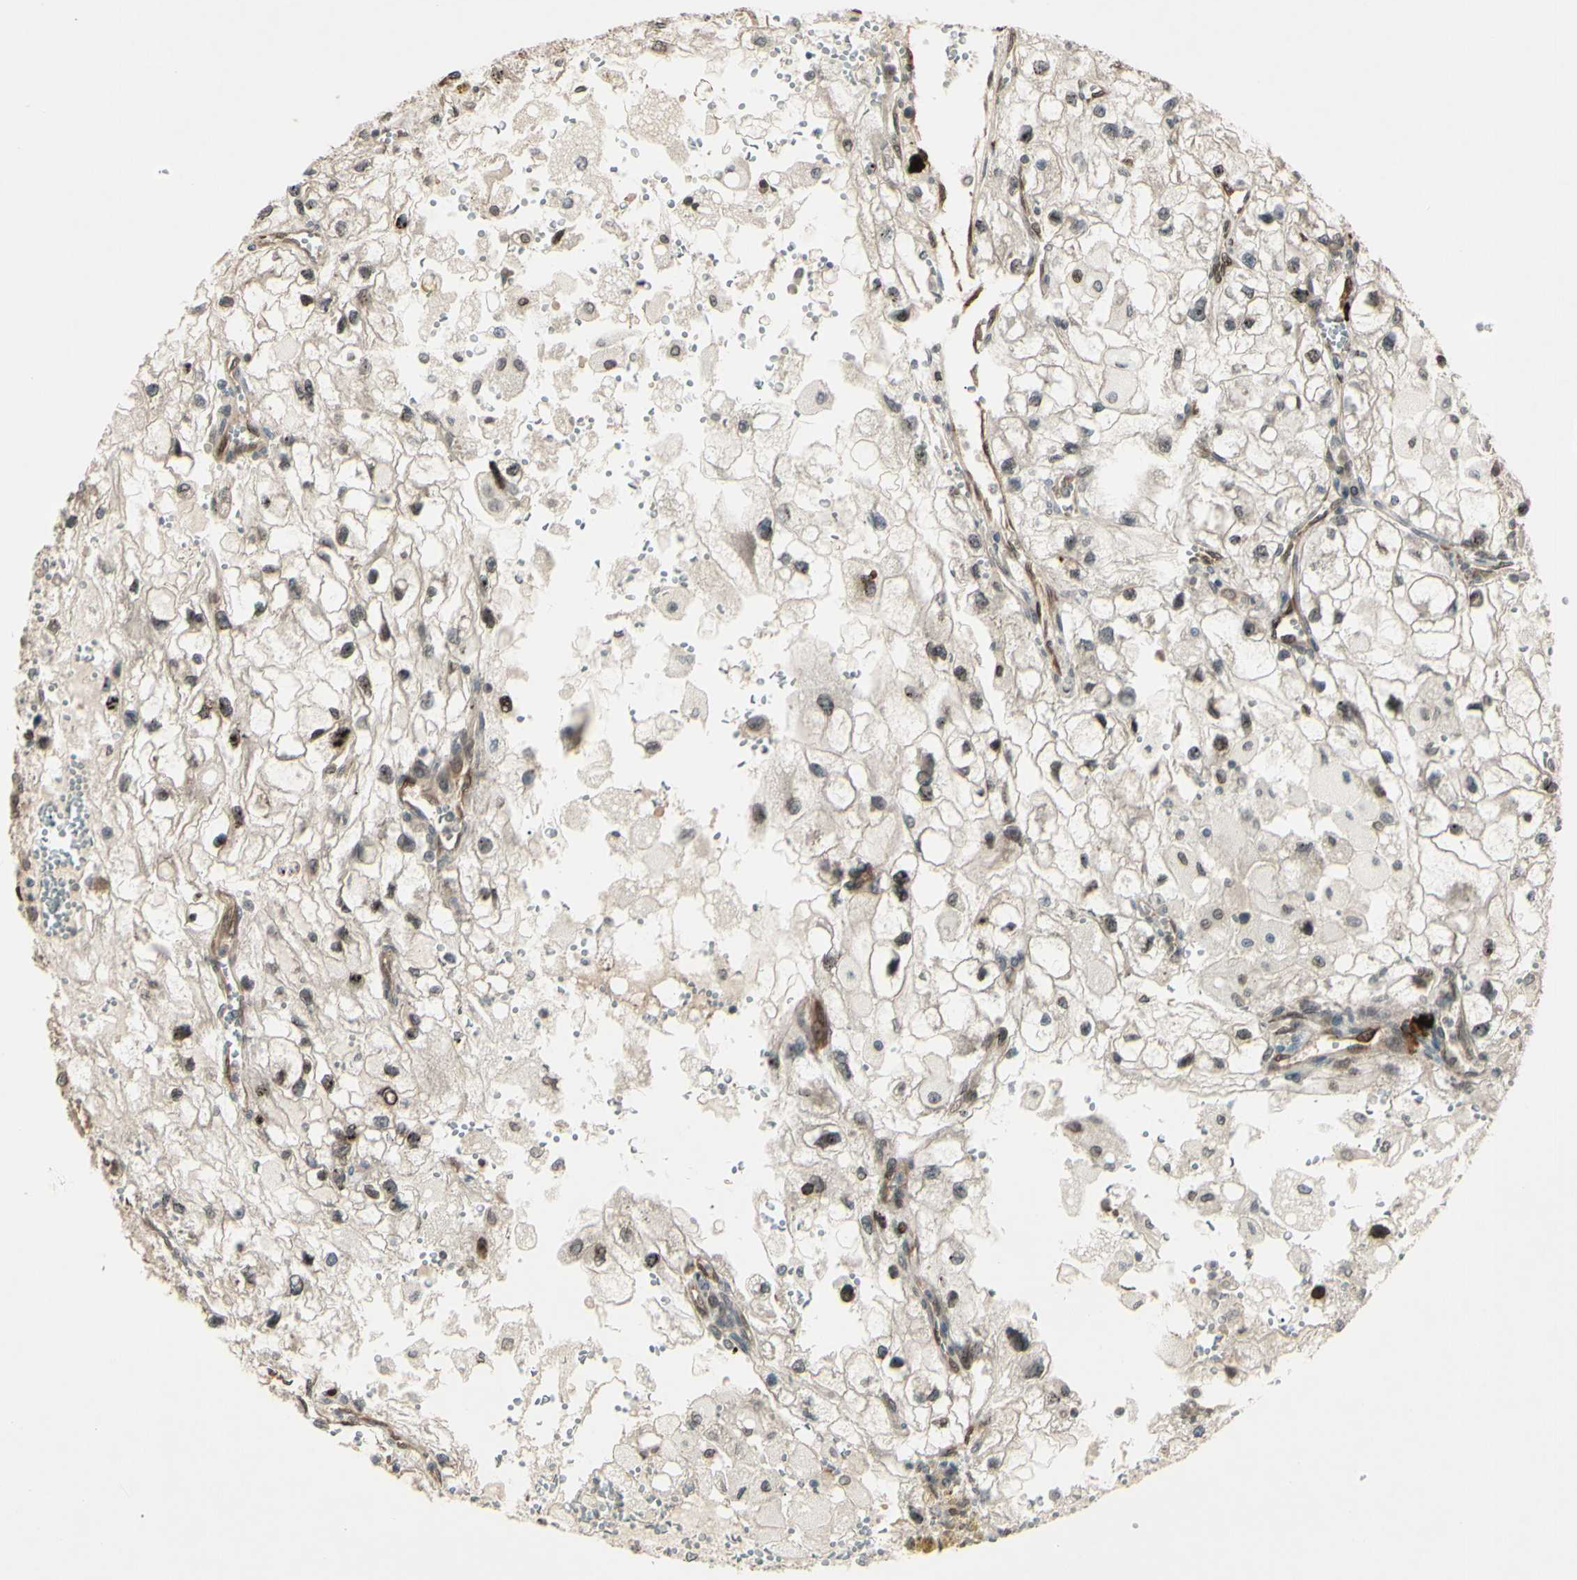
{"staining": {"intensity": "weak", "quantity": "25%-75%", "location": "cytoplasmic/membranous,nuclear"}, "tissue": "renal cancer", "cell_type": "Tumor cells", "image_type": "cancer", "snomed": [{"axis": "morphology", "description": "Adenocarcinoma, NOS"}, {"axis": "topography", "description": "Kidney"}], "caption": "This micrograph displays immunohistochemistry (IHC) staining of renal adenocarcinoma, with low weak cytoplasmic/membranous and nuclear staining in approximately 25%-75% of tumor cells.", "gene": "MLF2", "patient": {"sex": "female", "age": 70}}